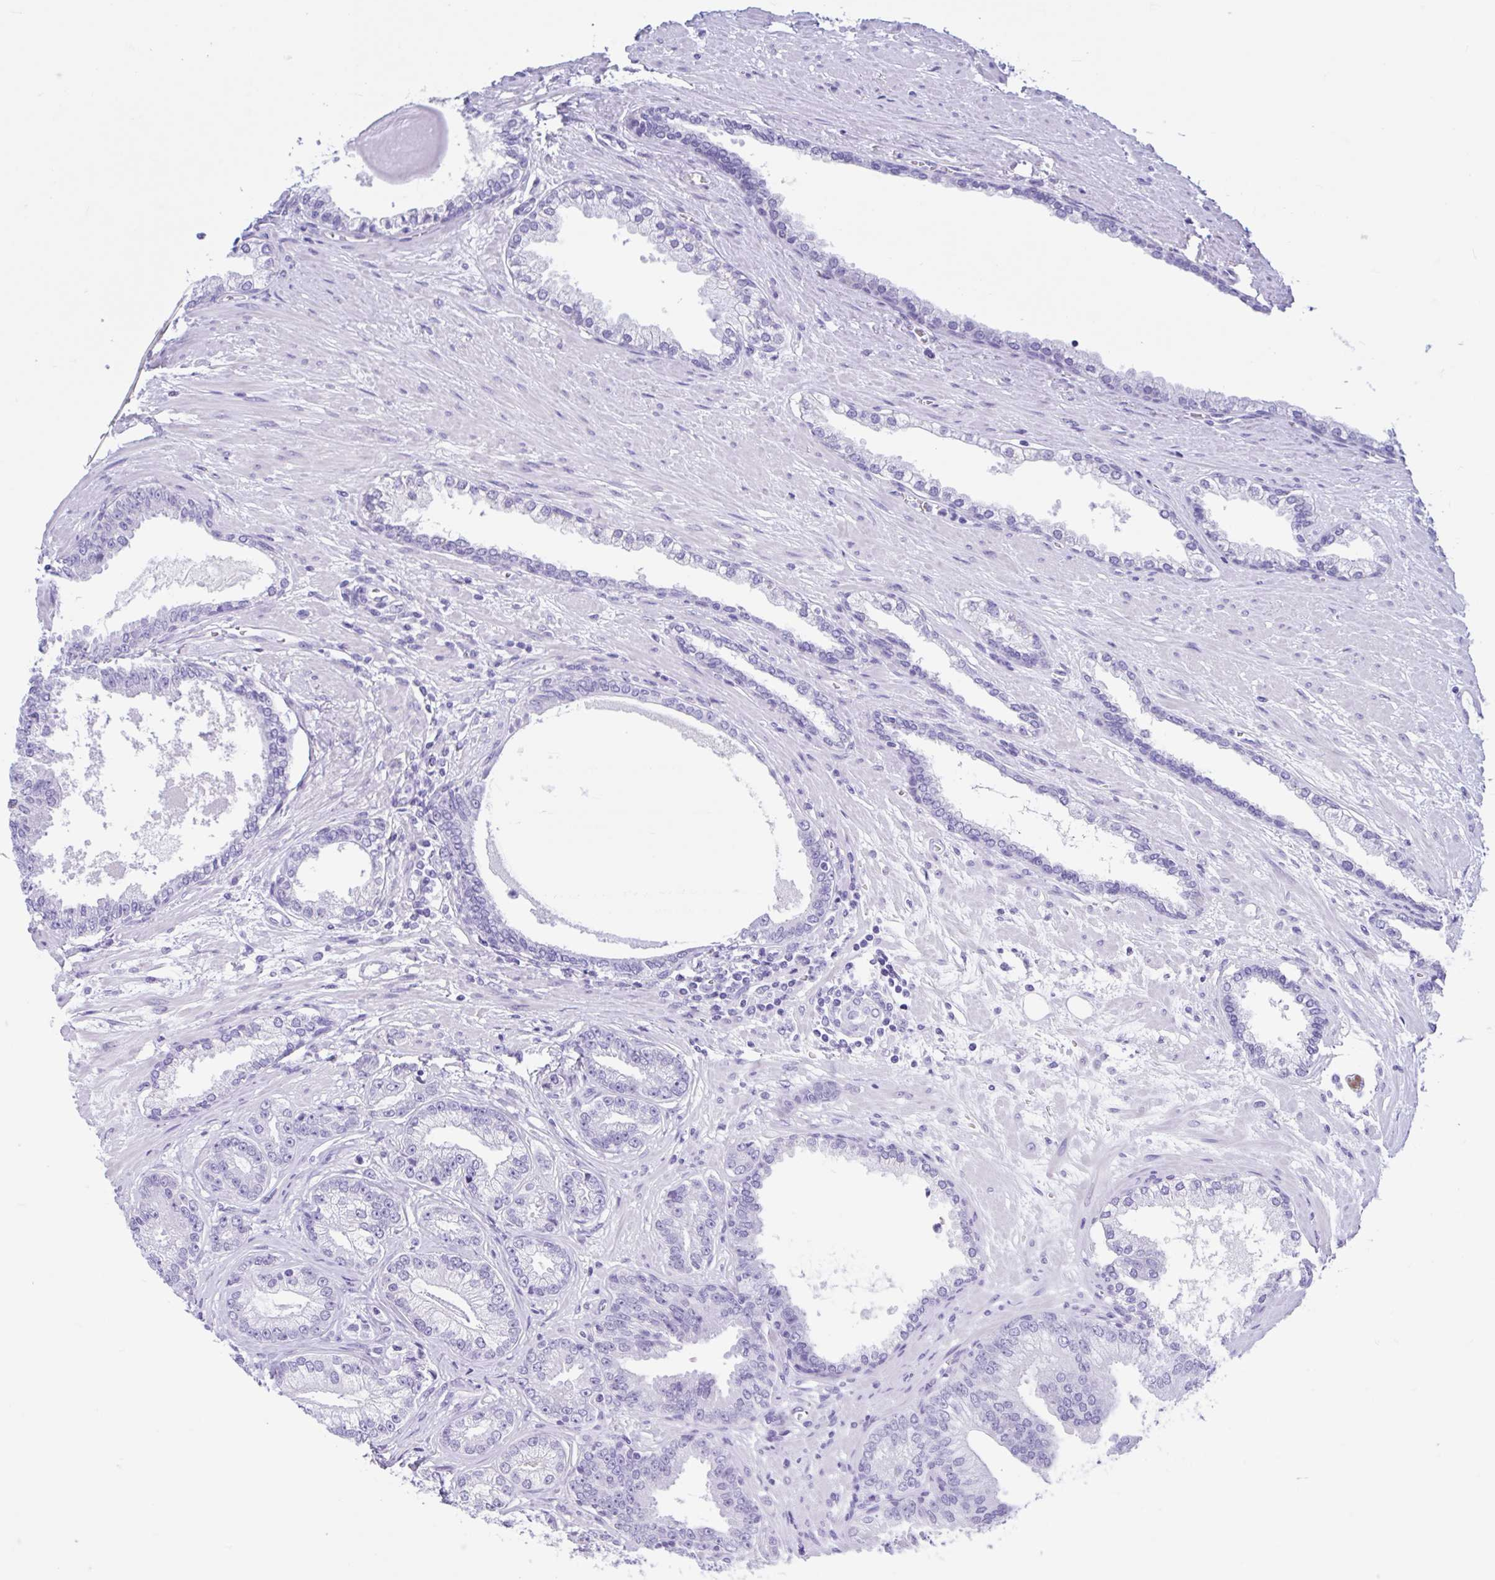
{"staining": {"intensity": "negative", "quantity": "none", "location": "none"}, "tissue": "prostate cancer", "cell_type": "Tumor cells", "image_type": "cancer", "snomed": [{"axis": "morphology", "description": "Adenocarcinoma, Low grade"}, {"axis": "topography", "description": "Prostate"}], "caption": "This is an immunohistochemistry histopathology image of low-grade adenocarcinoma (prostate). There is no expression in tumor cells.", "gene": "OR4N4", "patient": {"sex": "male", "age": 61}}